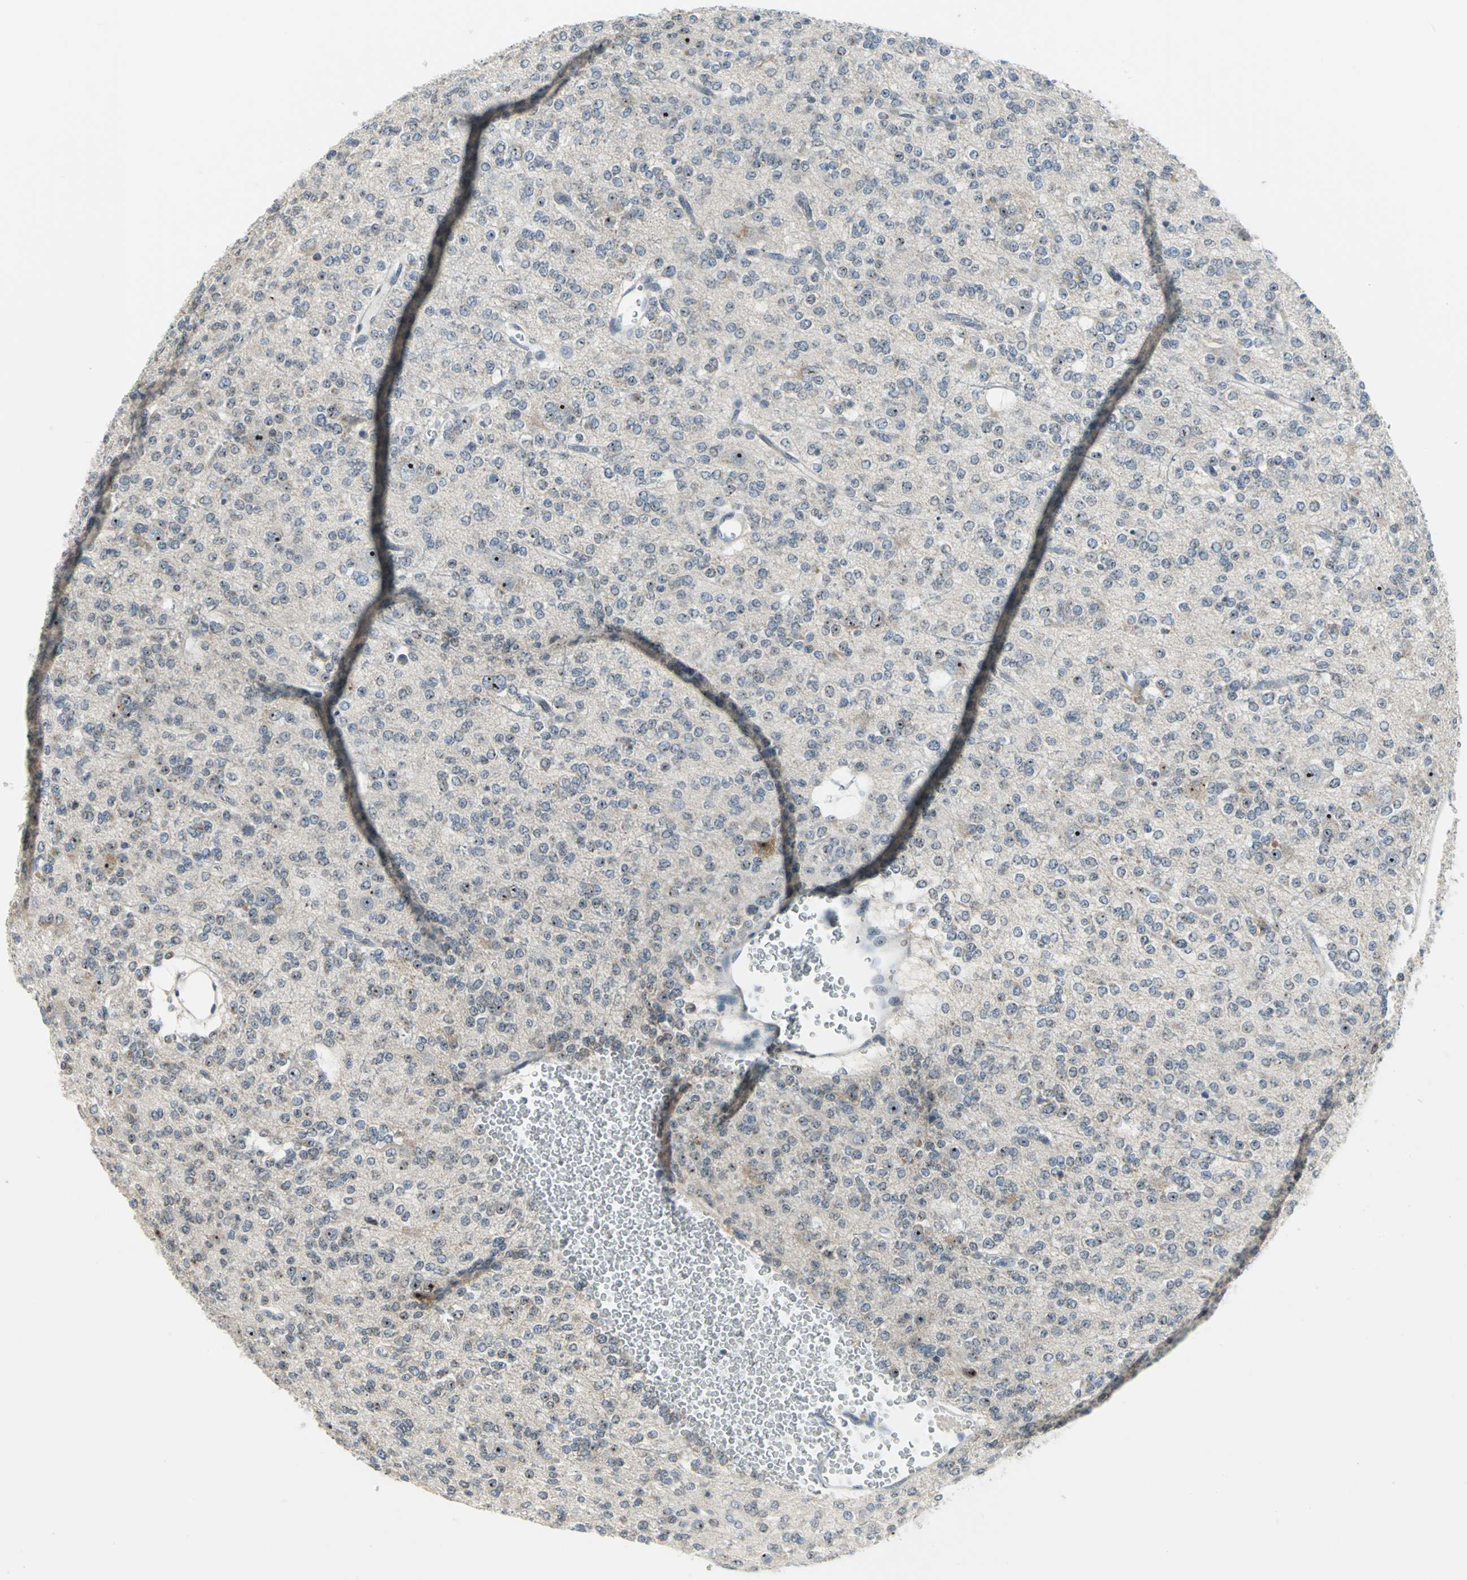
{"staining": {"intensity": "moderate", "quantity": "25%-75%", "location": "nuclear"}, "tissue": "glioma", "cell_type": "Tumor cells", "image_type": "cancer", "snomed": [{"axis": "morphology", "description": "Glioma, malignant, Low grade"}, {"axis": "topography", "description": "Brain"}], "caption": "Protein staining of malignant glioma (low-grade) tissue exhibits moderate nuclear positivity in about 25%-75% of tumor cells.", "gene": "MYBBP1A", "patient": {"sex": "male", "age": 38}}